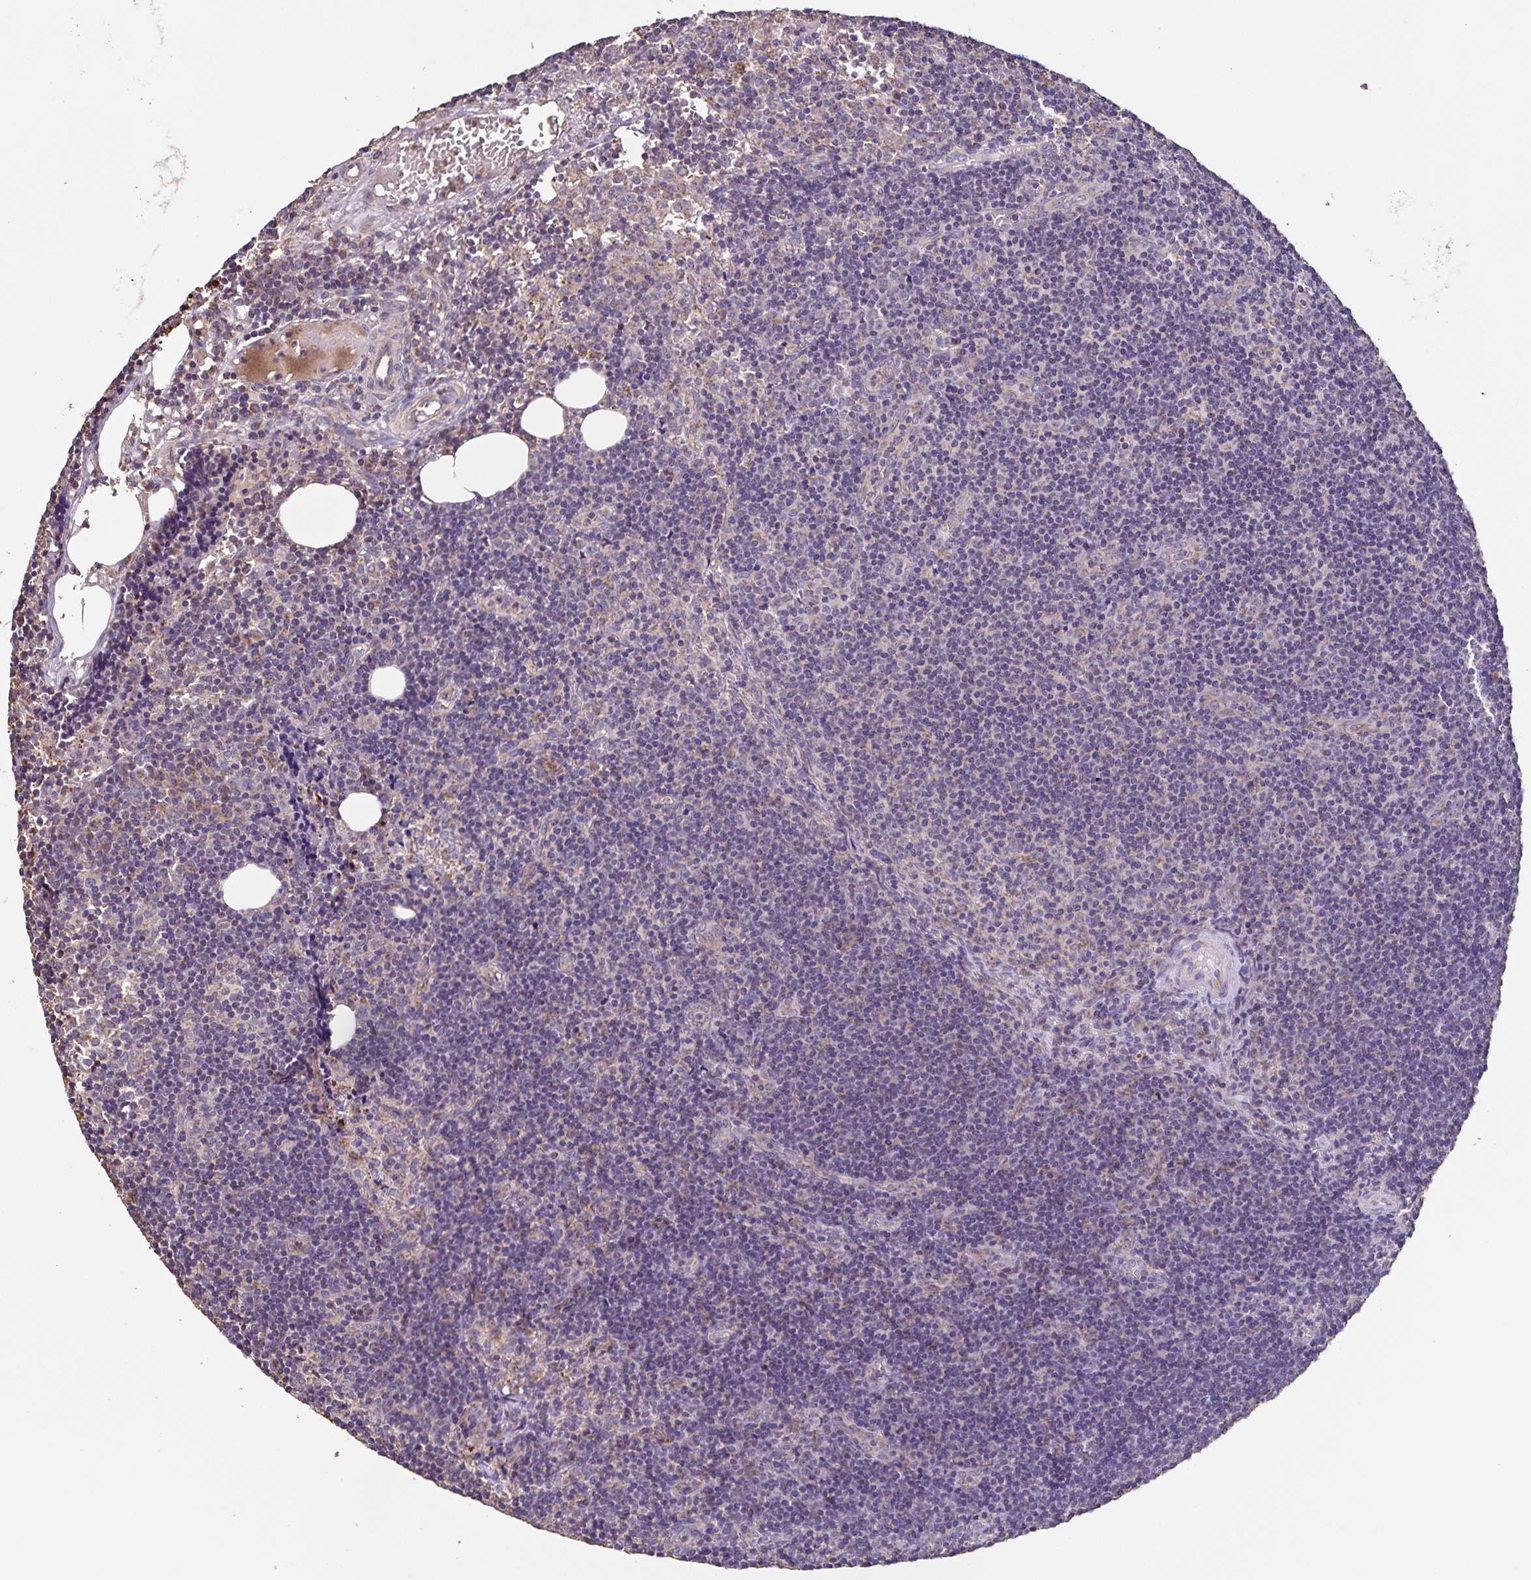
{"staining": {"intensity": "weak", "quantity": "<25%", "location": "cytoplasmic/membranous"}, "tissue": "lymph node", "cell_type": "Germinal center cells", "image_type": "normal", "snomed": [{"axis": "morphology", "description": "Normal tissue, NOS"}, {"axis": "topography", "description": "Lymph node"}], "caption": "Photomicrograph shows no significant protein staining in germinal center cells of unremarkable lymph node.", "gene": "MAN1A1", "patient": {"sex": "female", "age": 41}}